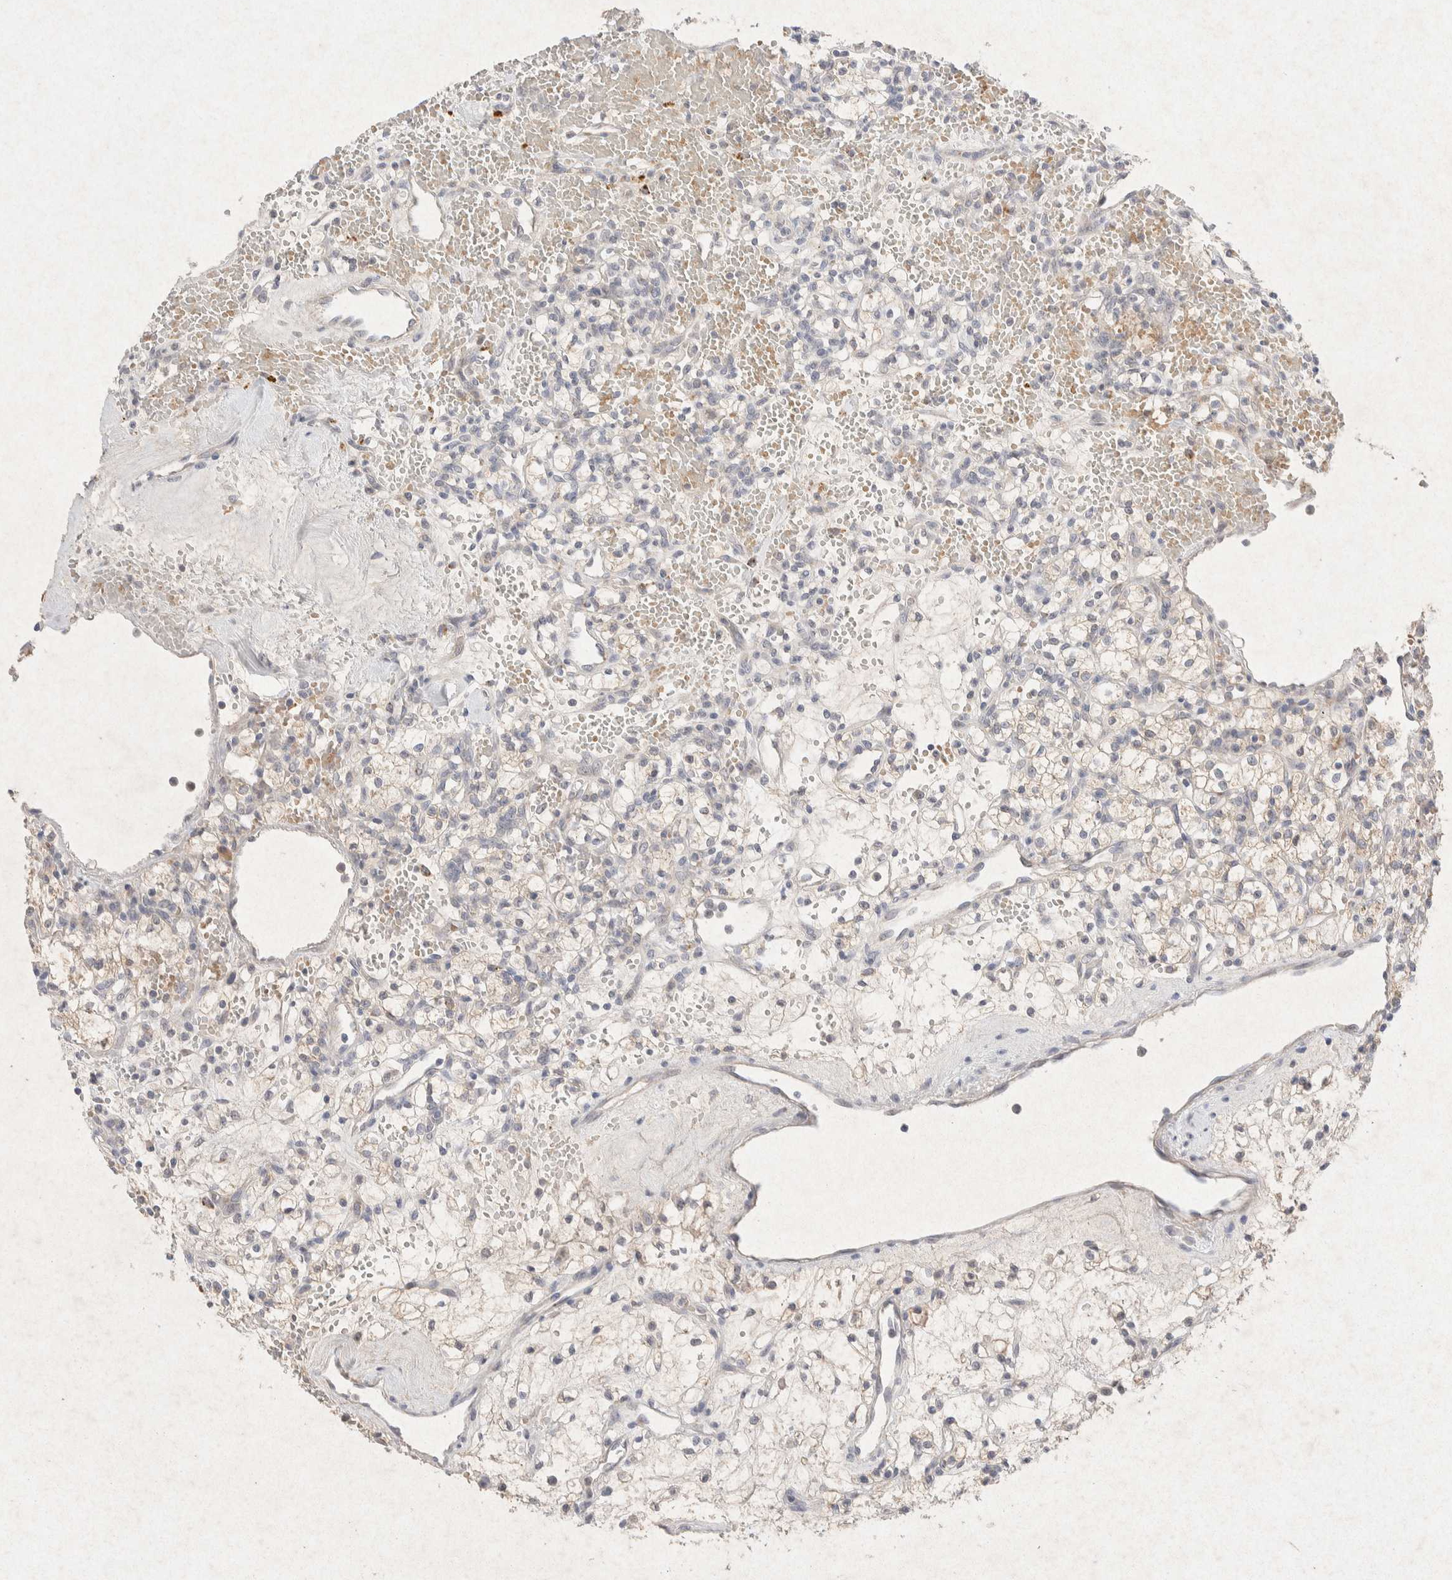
{"staining": {"intensity": "weak", "quantity": "<25%", "location": "cytoplasmic/membranous"}, "tissue": "renal cancer", "cell_type": "Tumor cells", "image_type": "cancer", "snomed": [{"axis": "morphology", "description": "Adenocarcinoma, NOS"}, {"axis": "topography", "description": "Kidney"}], "caption": "The IHC image has no significant staining in tumor cells of renal adenocarcinoma tissue.", "gene": "GNAI1", "patient": {"sex": "female", "age": 60}}